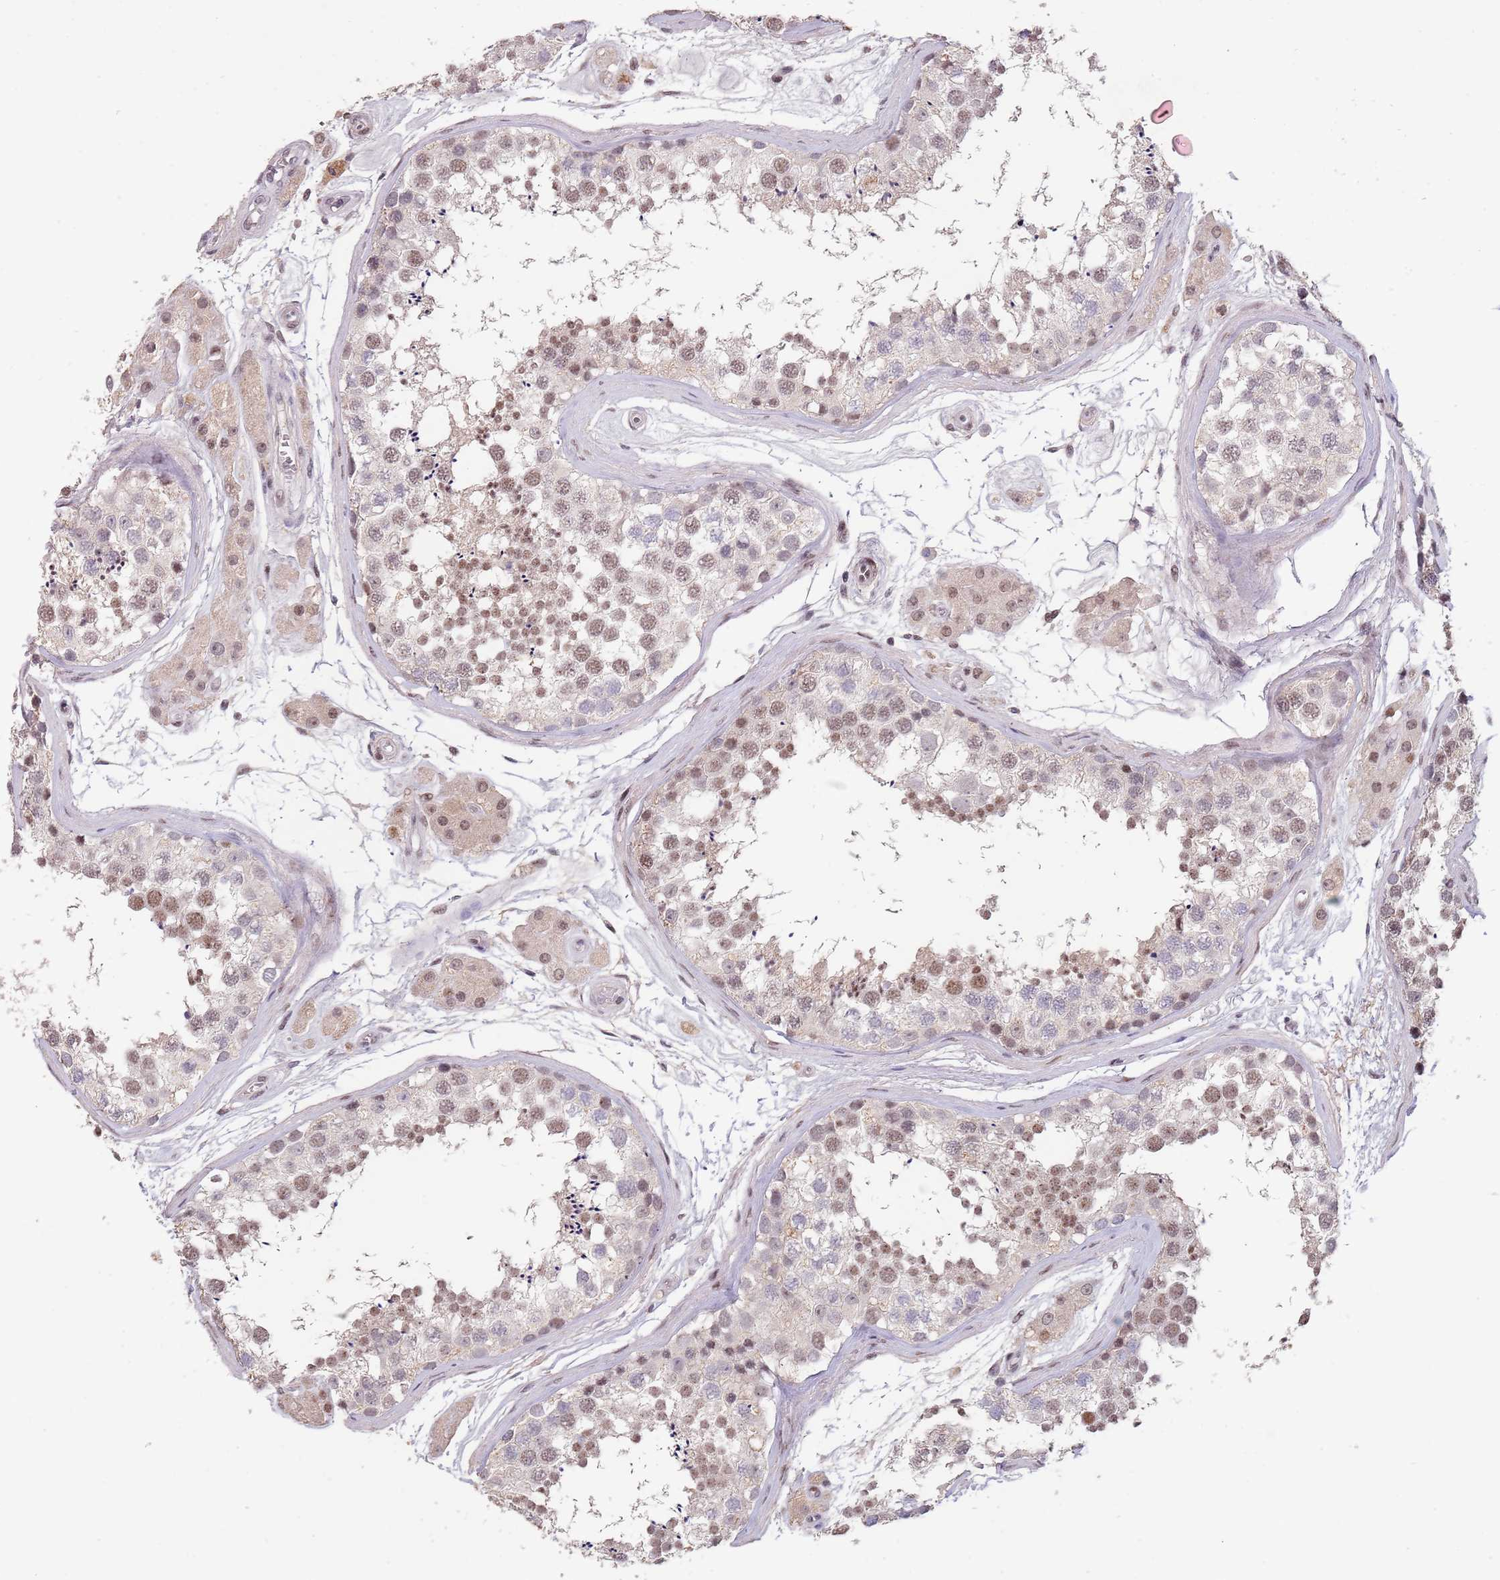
{"staining": {"intensity": "moderate", "quantity": ">75%", "location": "nuclear"}, "tissue": "testis", "cell_type": "Cells in seminiferous ducts", "image_type": "normal", "snomed": [{"axis": "morphology", "description": "Normal tissue, NOS"}, {"axis": "topography", "description": "Testis"}], "caption": "A high-resolution micrograph shows IHC staining of unremarkable testis, which reveals moderate nuclear staining in approximately >75% of cells in seminiferous ducts.", "gene": "CIZ1", "patient": {"sex": "male", "age": 56}}